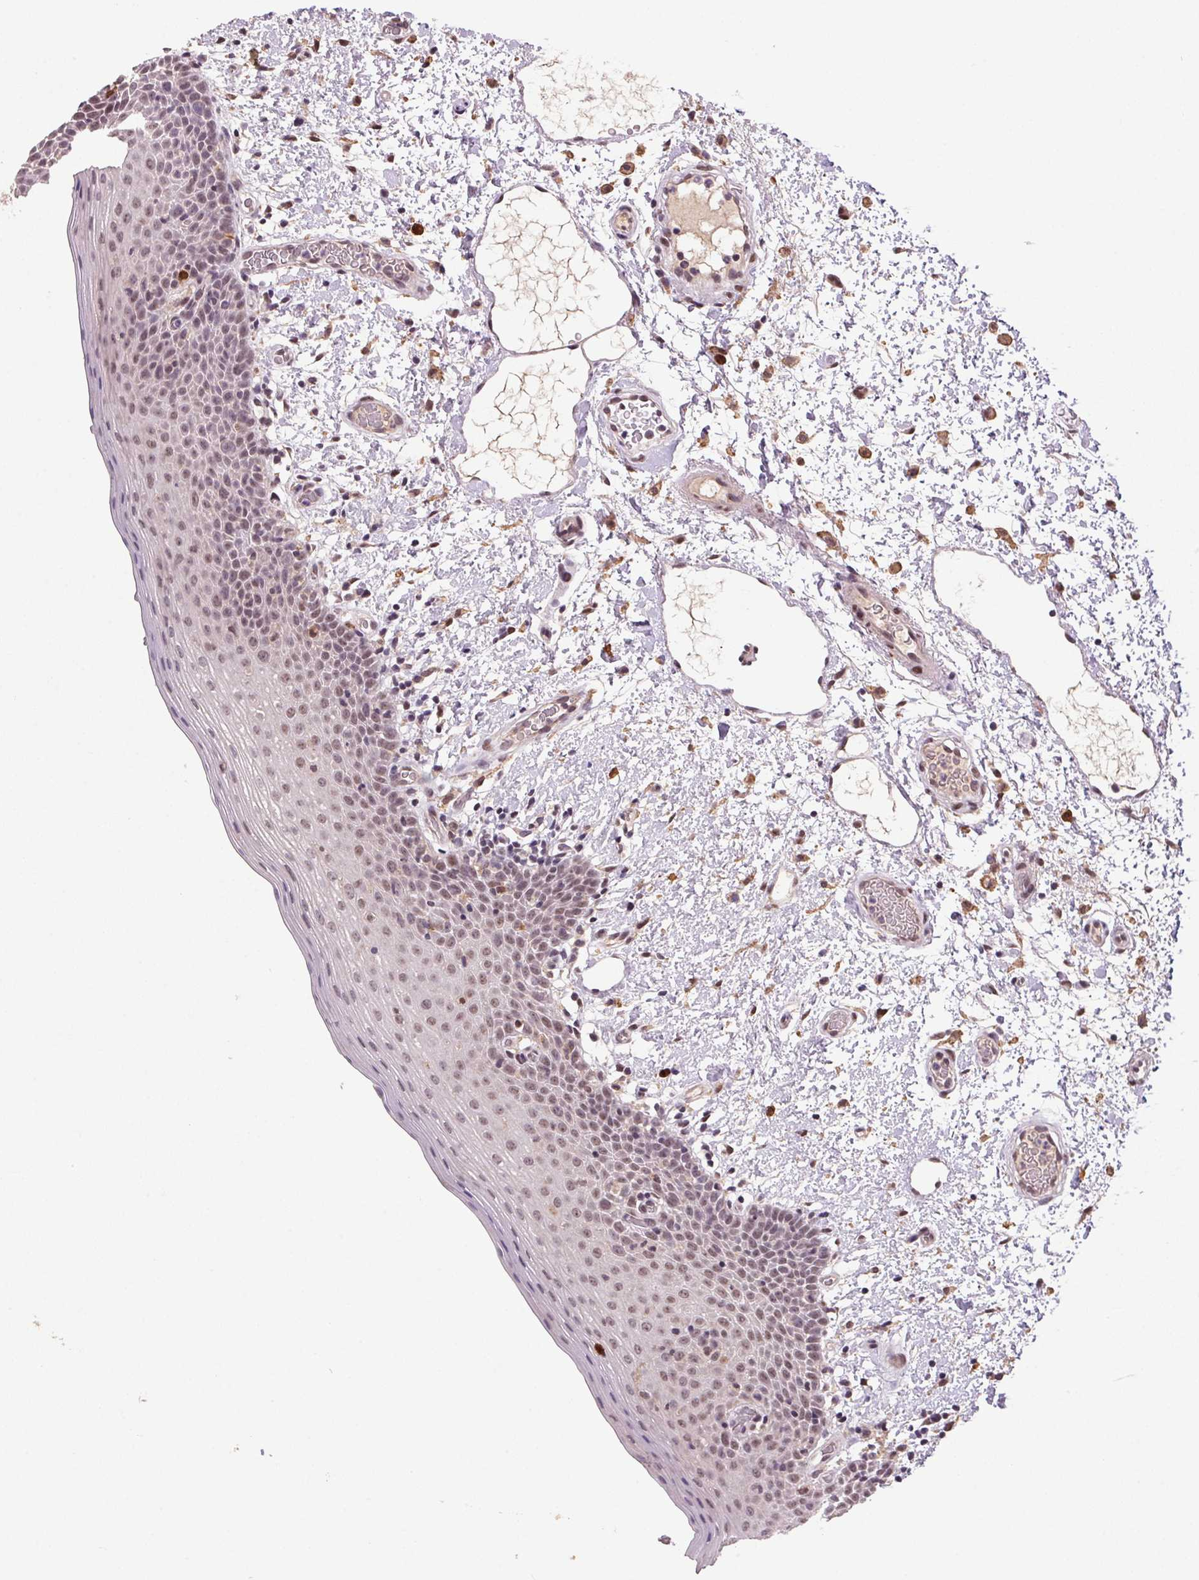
{"staining": {"intensity": "weak", "quantity": ">75%", "location": "nuclear"}, "tissue": "oral mucosa", "cell_type": "Squamous epithelial cells", "image_type": "normal", "snomed": [{"axis": "morphology", "description": "Normal tissue, NOS"}, {"axis": "topography", "description": "Oral tissue"}, {"axis": "topography", "description": "Head-Neck"}], "caption": "Protein expression analysis of unremarkable oral mucosa exhibits weak nuclear staining in approximately >75% of squamous epithelial cells.", "gene": "ZBTB4", "patient": {"sex": "female", "age": 55}}